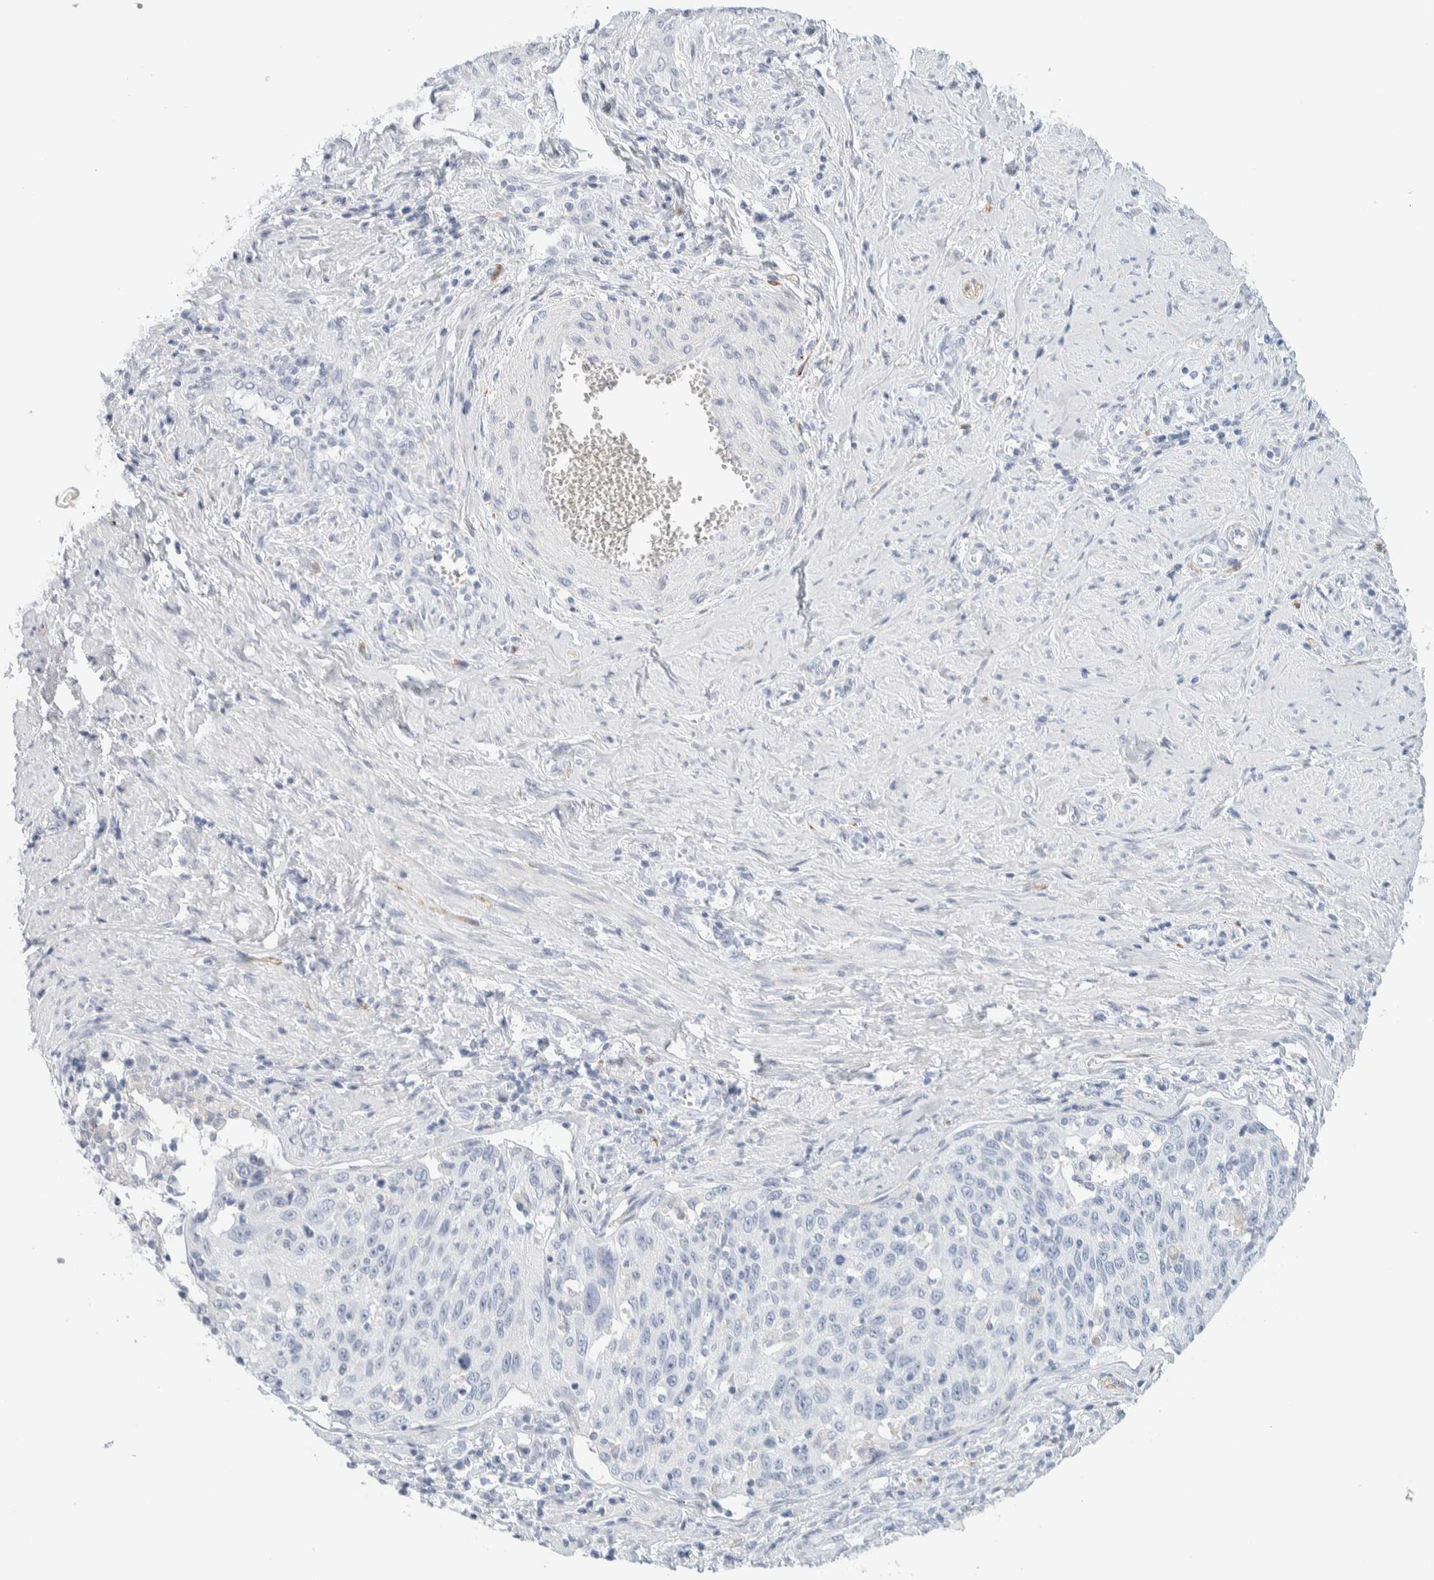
{"staining": {"intensity": "negative", "quantity": "none", "location": "none"}, "tissue": "cervical cancer", "cell_type": "Tumor cells", "image_type": "cancer", "snomed": [{"axis": "morphology", "description": "Squamous cell carcinoma, NOS"}, {"axis": "topography", "description": "Cervix"}], "caption": "IHC of cervical cancer displays no expression in tumor cells.", "gene": "ATCAY", "patient": {"sex": "female", "age": 53}}